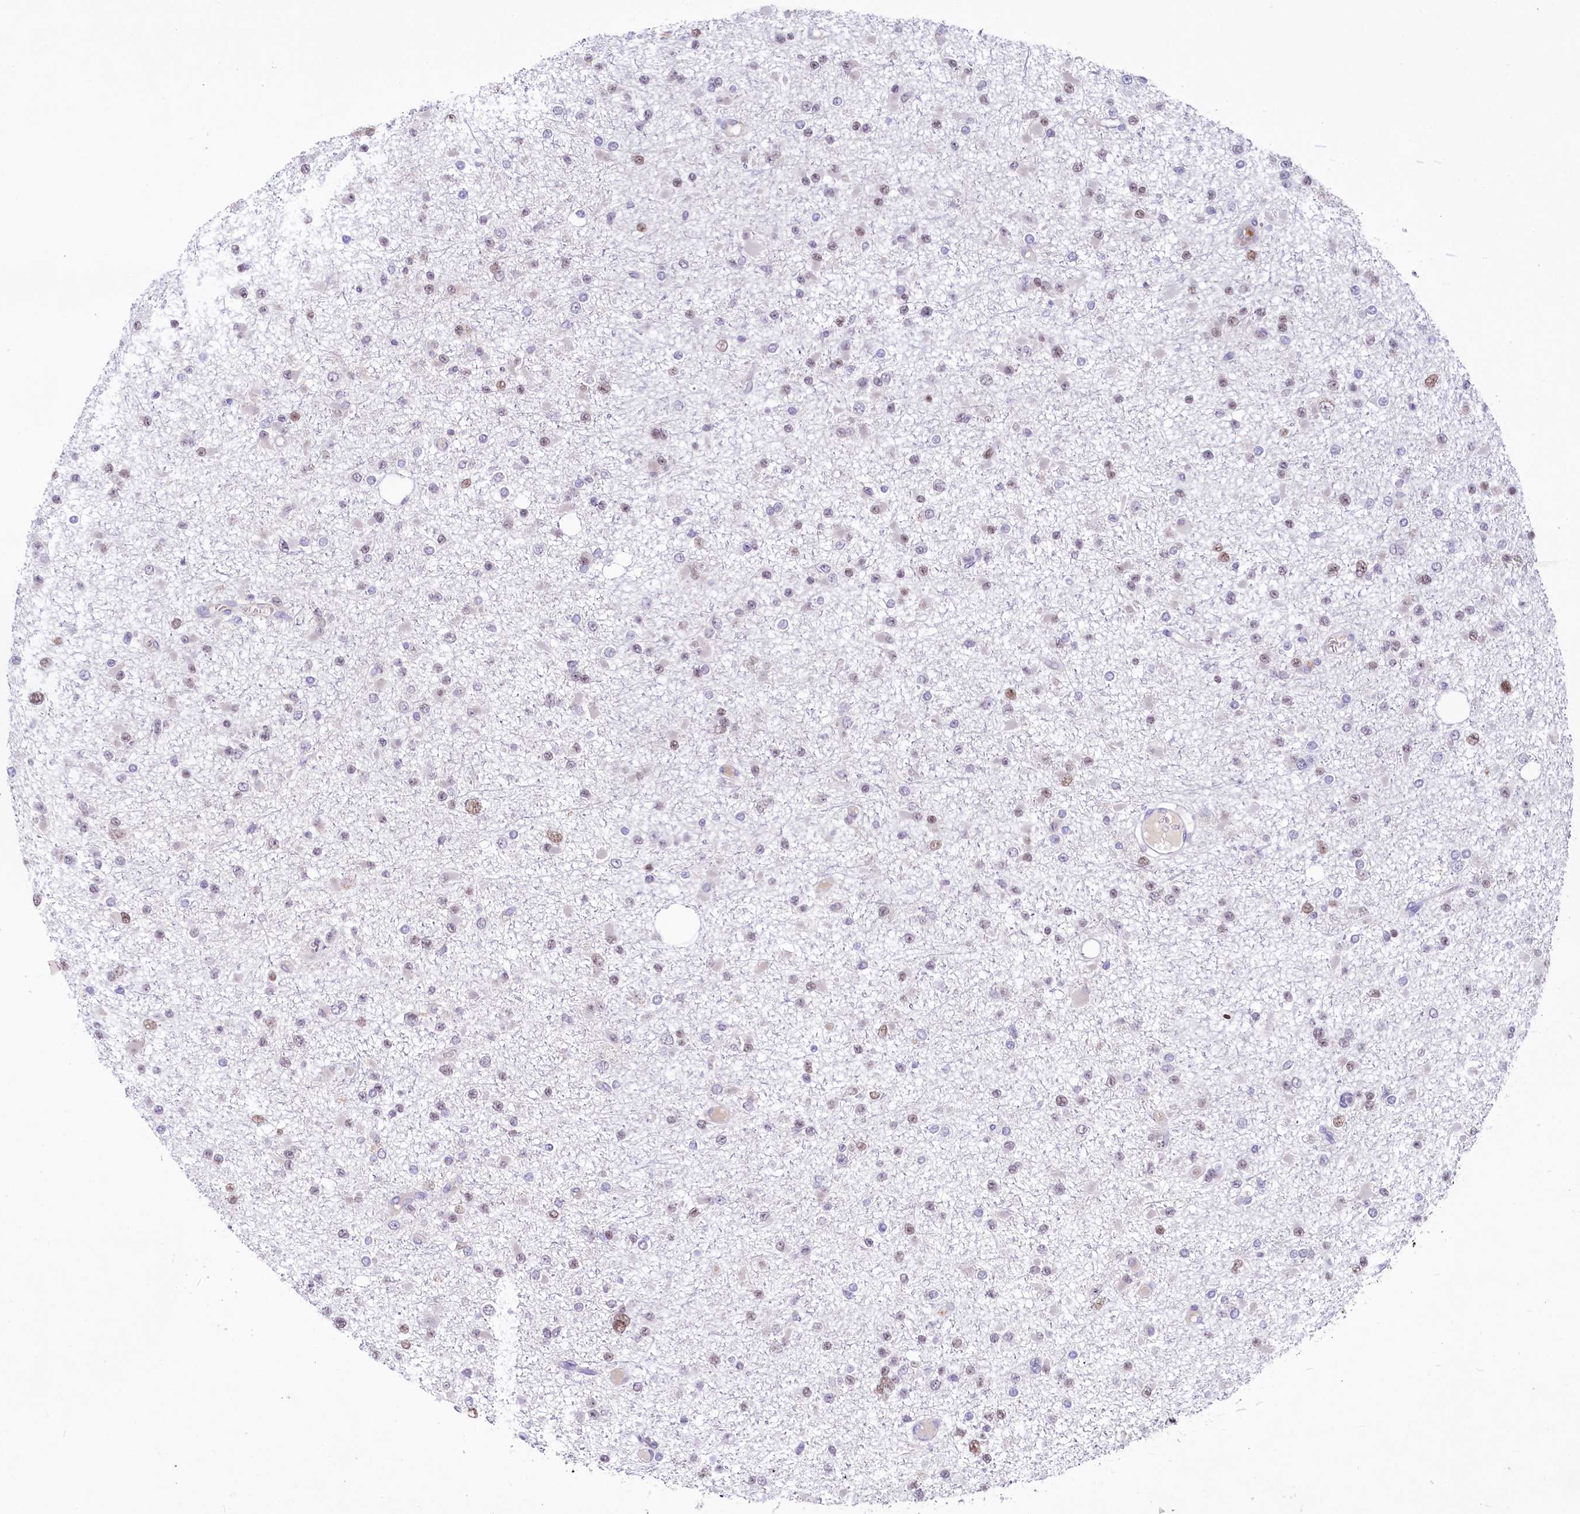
{"staining": {"intensity": "weak", "quantity": "25%-75%", "location": "nuclear"}, "tissue": "glioma", "cell_type": "Tumor cells", "image_type": "cancer", "snomed": [{"axis": "morphology", "description": "Glioma, malignant, Low grade"}, {"axis": "topography", "description": "Brain"}], "caption": "Immunohistochemical staining of human glioma displays low levels of weak nuclear staining in about 25%-75% of tumor cells.", "gene": "LEUTX", "patient": {"sex": "female", "age": 22}}